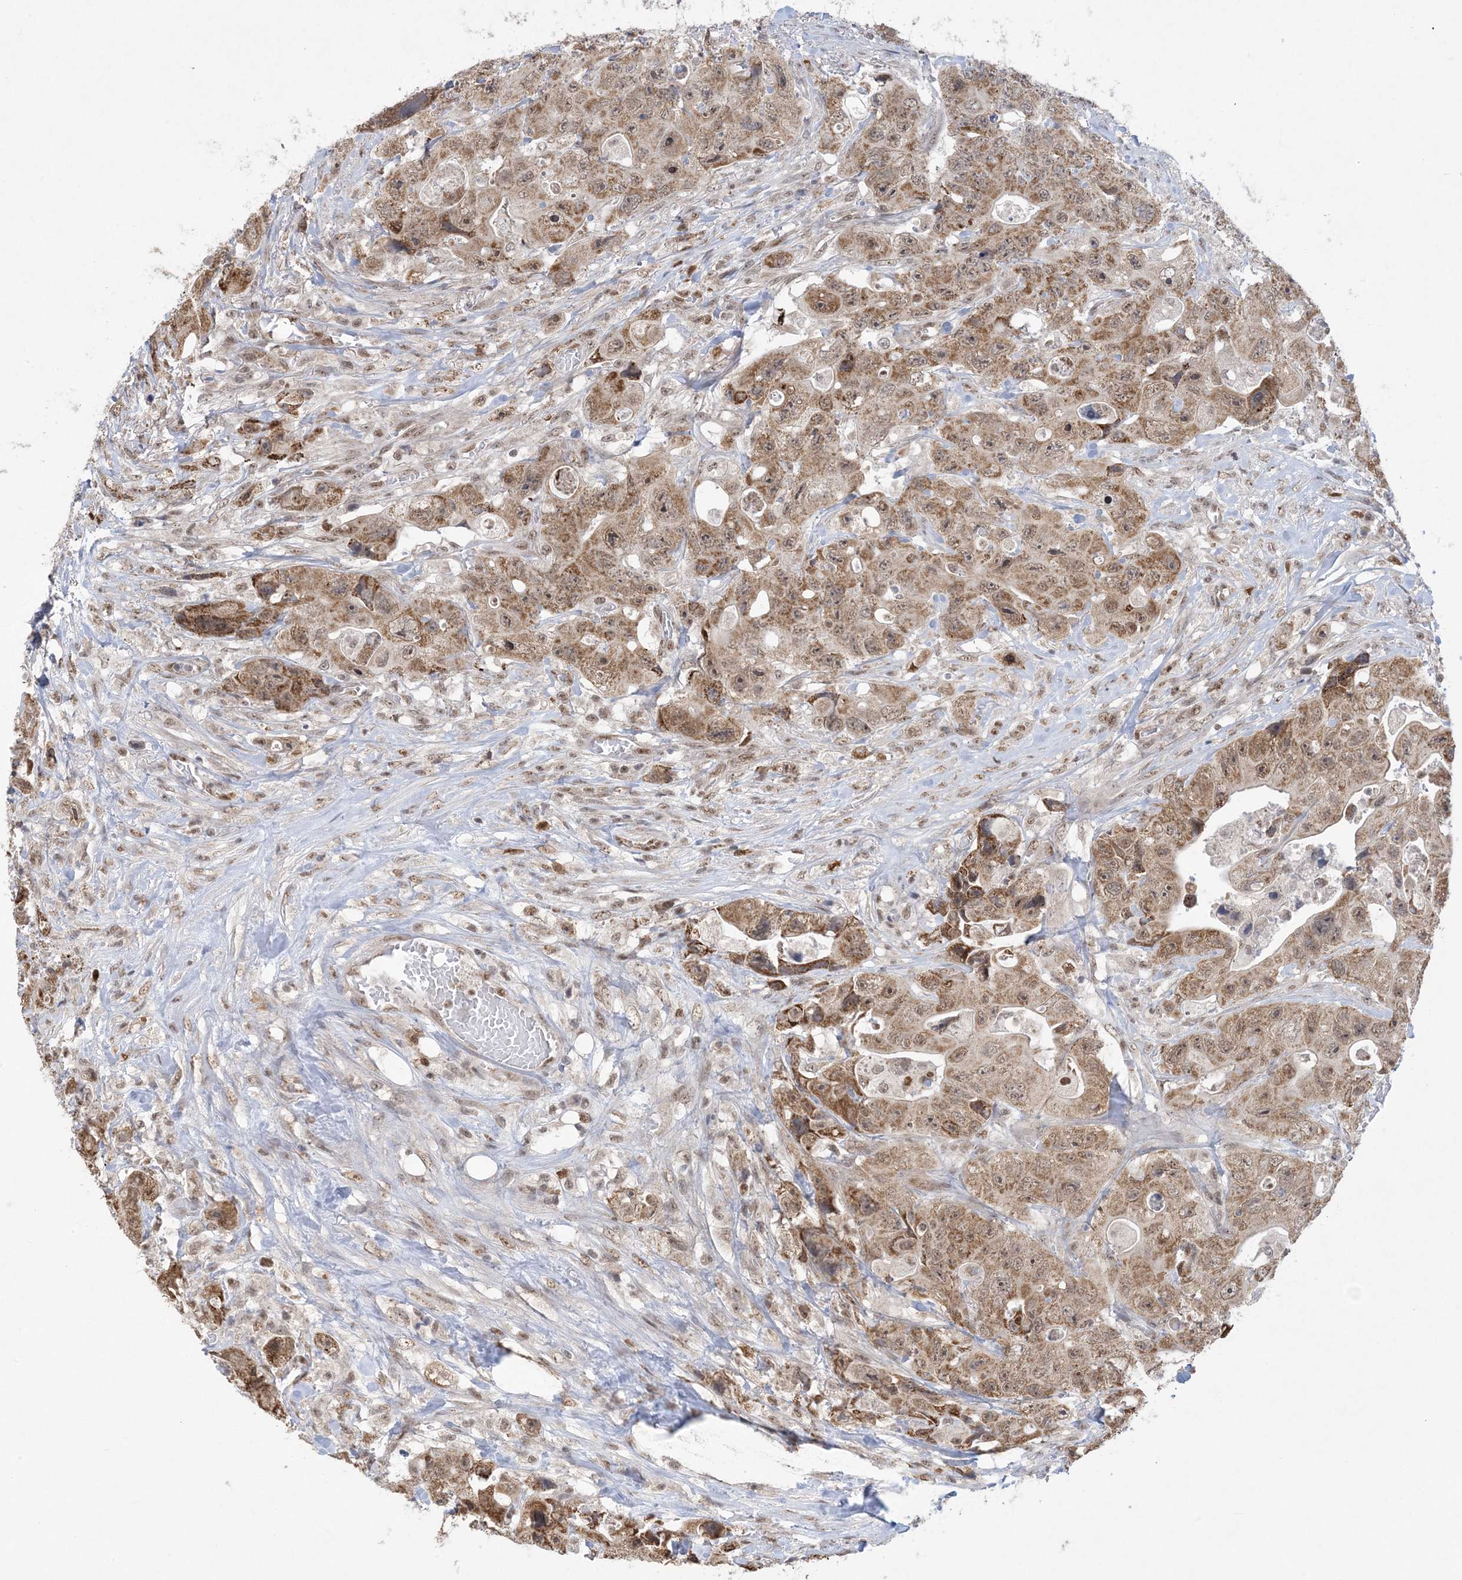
{"staining": {"intensity": "moderate", "quantity": ">75%", "location": "cytoplasmic/membranous,nuclear"}, "tissue": "colorectal cancer", "cell_type": "Tumor cells", "image_type": "cancer", "snomed": [{"axis": "morphology", "description": "Adenocarcinoma, NOS"}, {"axis": "topography", "description": "Colon"}], "caption": "High-magnification brightfield microscopy of colorectal cancer stained with DAB (3,3'-diaminobenzidine) (brown) and counterstained with hematoxylin (blue). tumor cells exhibit moderate cytoplasmic/membranous and nuclear expression is present in approximately>75% of cells. The protein is shown in brown color, while the nuclei are stained blue.", "gene": "TRMT10C", "patient": {"sex": "female", "age": 46}}